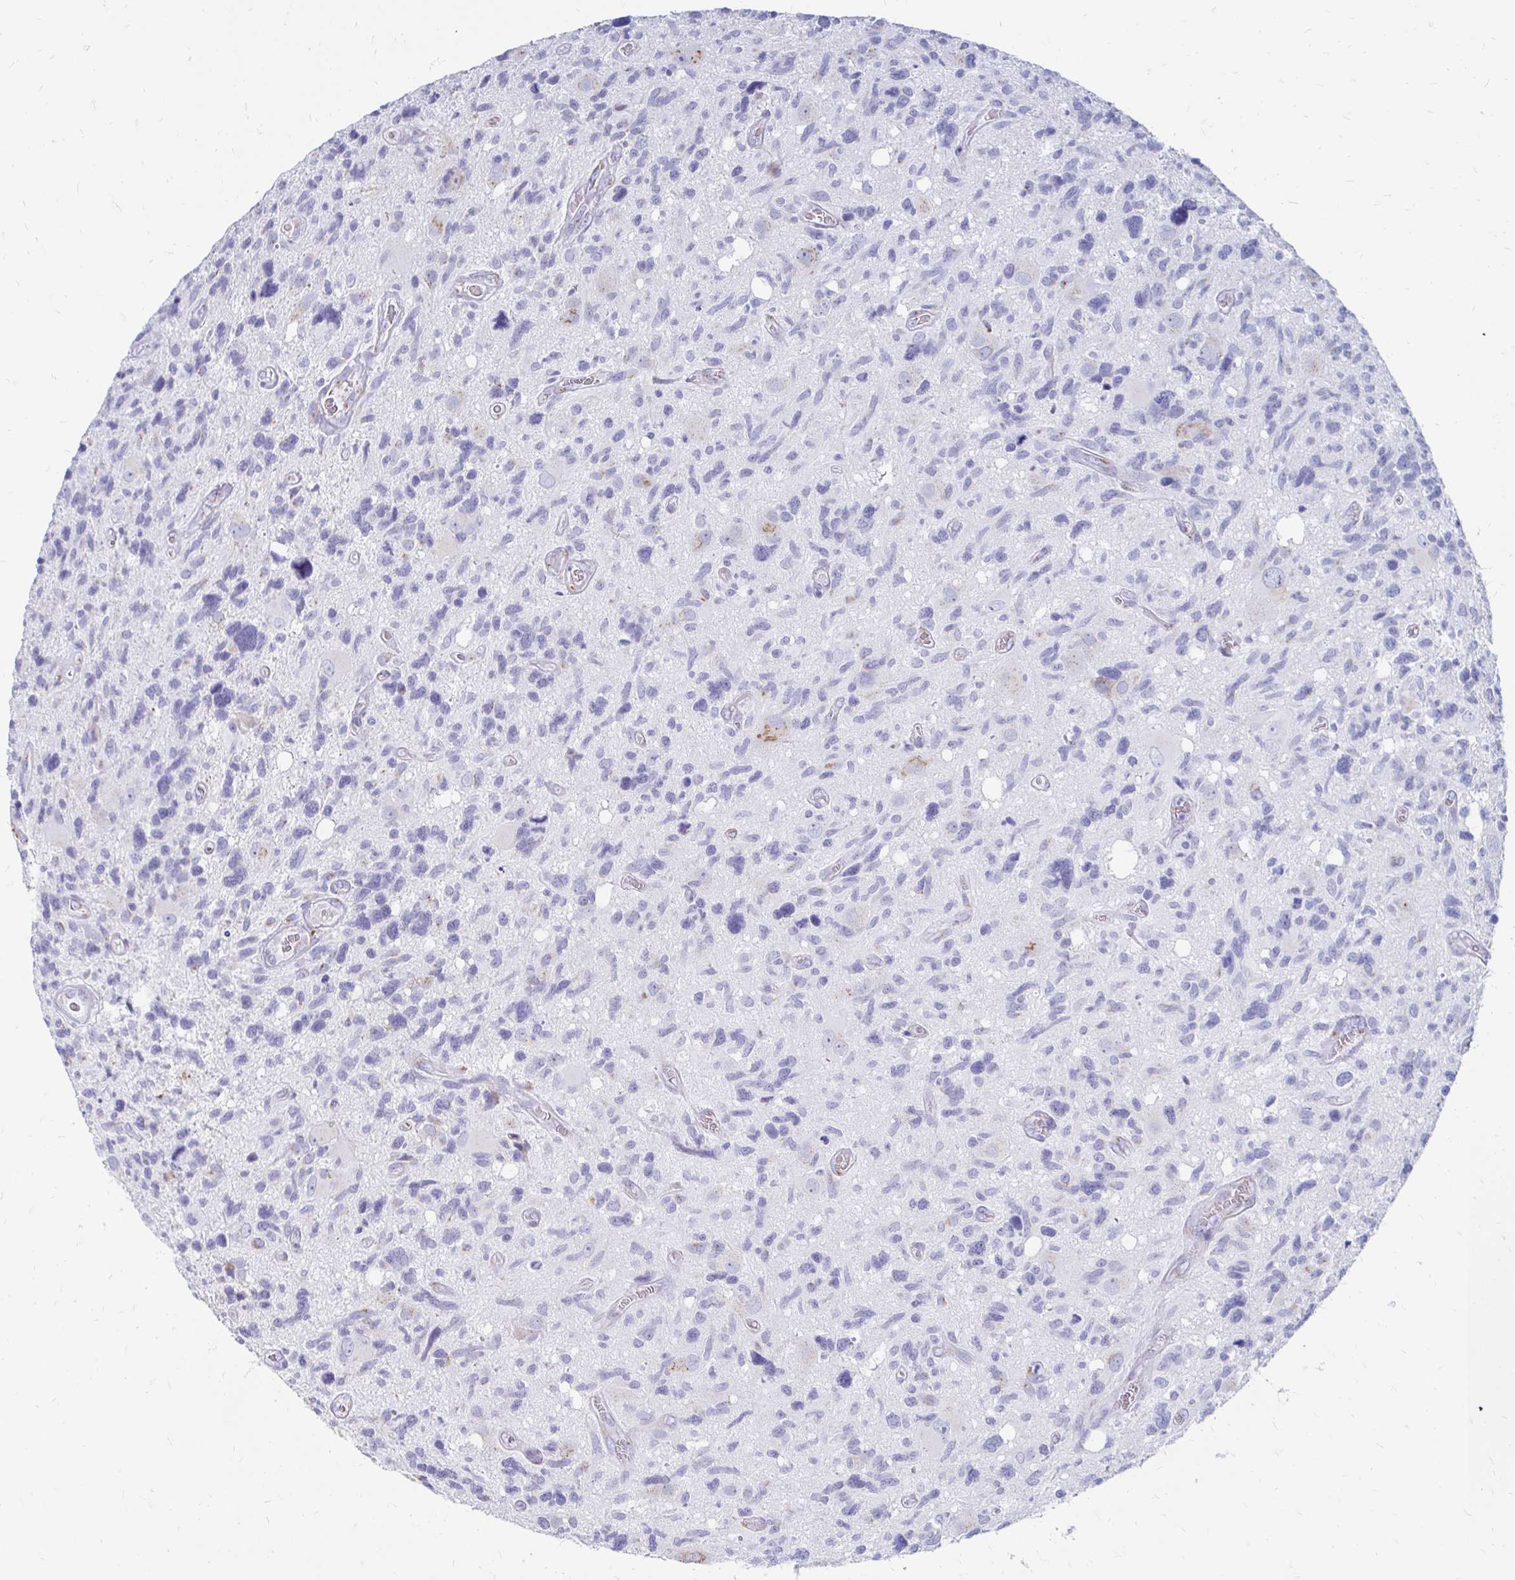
{"staining": {"intensity": "negative", "quantity": "none", "location": "none"}, "tissue": "glioma", "cell_type": "Tumor cells", "image_type": "cancer", "snomed": [{"axis": "morphology", "description": "Glioma, malignant, High grade"}, {"axis": "topography", "description": "Brain"}], "caption": "Immunohistochemical staining of human glioma exhibits no significant positivity in tumor cells.", "gene": "PAGE4", "patient": {"sex": "male", "age": 49}}